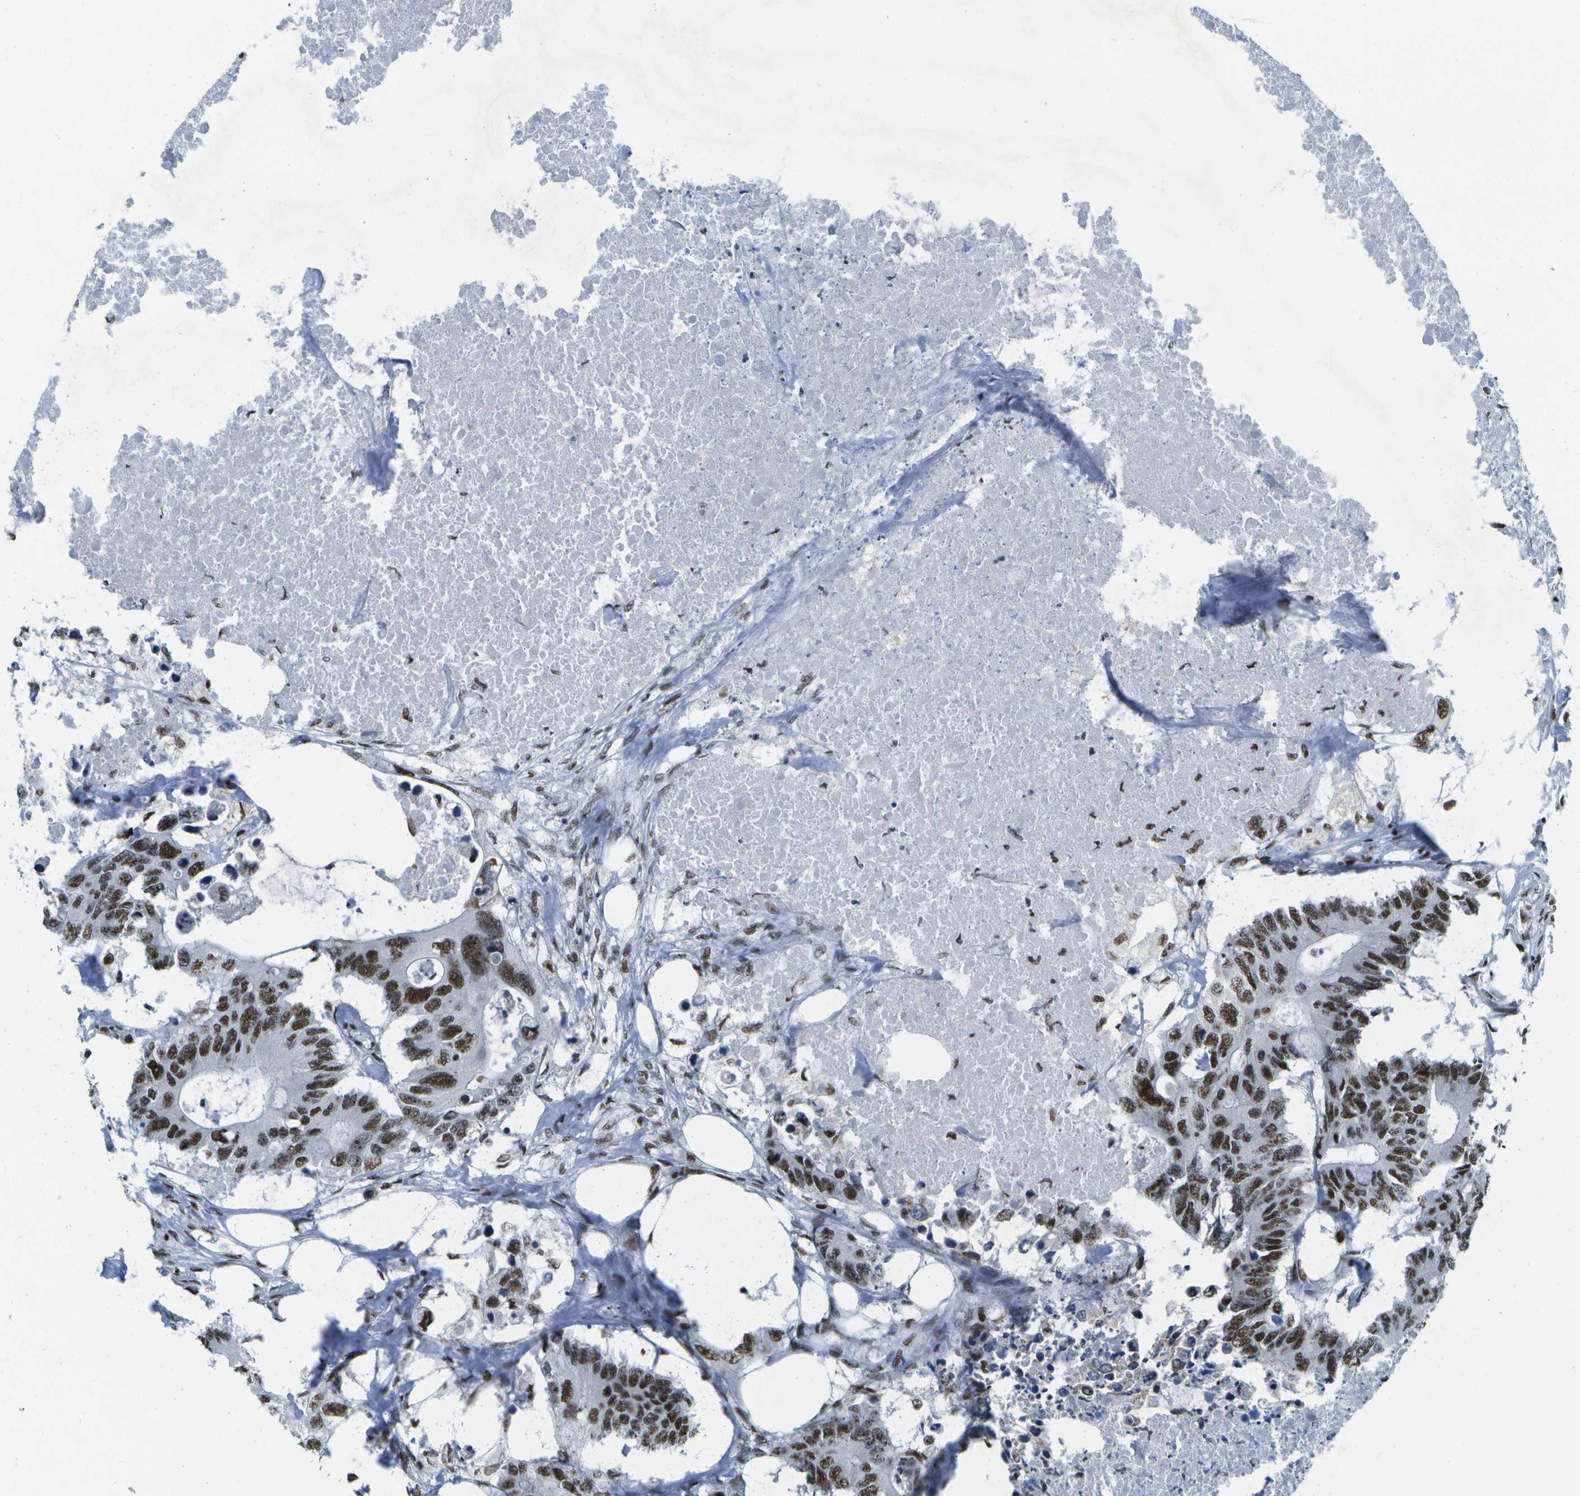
{"staining": {"intensity": "strong", "quantity": ">75%", "location": "nuclear"}, "tissue": "colorectal cancer", "cell_type": "Tumor cells", "image_type": "cancer", "snomed": [{"axis": "morphology", "description": "Adenocarcinoma, NOS"}, {"axis": "topography", "description": "Colon"}], "caption": "Strong nuclear expression for a protein is identified in about >75% of tumor cells of colorectal adenocarcinoma using immunohistochemistry (IHC).", "gene": "NSRP1", "patient": {"sex": "male", "age": 71}}